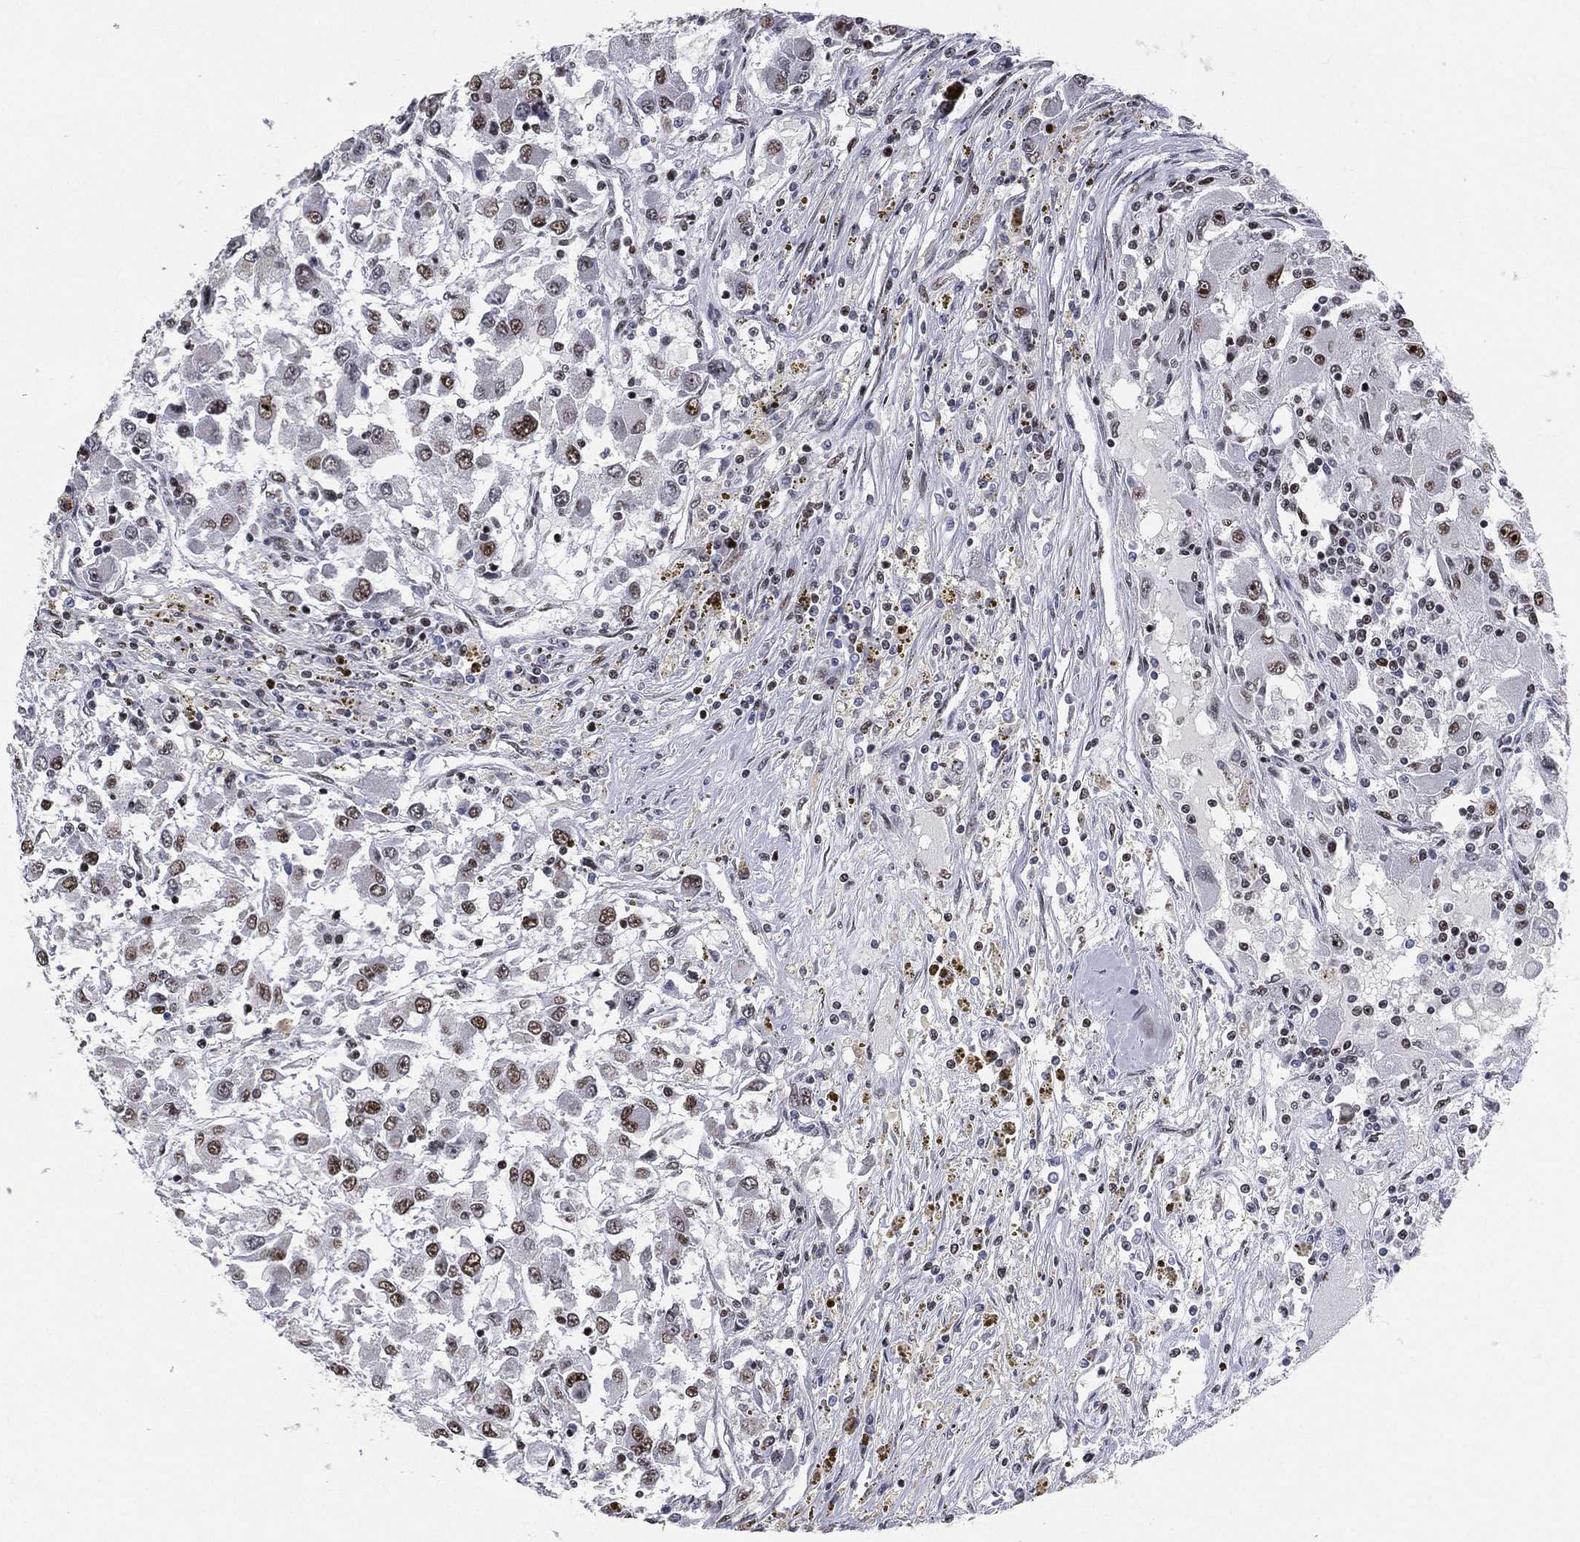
{"staining": {"intensity": "strong", "quantity": "<25%", "location": "nuclear"}, "tissue": "renal cancer", "cell_type": "Tumor cells", "image_type": "cancer", "snomed": [{"axis": "morphology", "description": "Adenocarcinoma, NOS"}, {"axis": "topography", "description": "Kidney"}], "caption": "A brown stain labels strong nuclear staining of a protein in human renal adenocarcinoma tumor cells. The staining was performed using DAB (3,3'-diaminobenzidine) to visualize the protein expression in brown, while the nuclei were stained in blue with hematoxylin (Magnification: 20x).", "gene": "RTF1", "patient": {"sex": "female", "age": 67}}